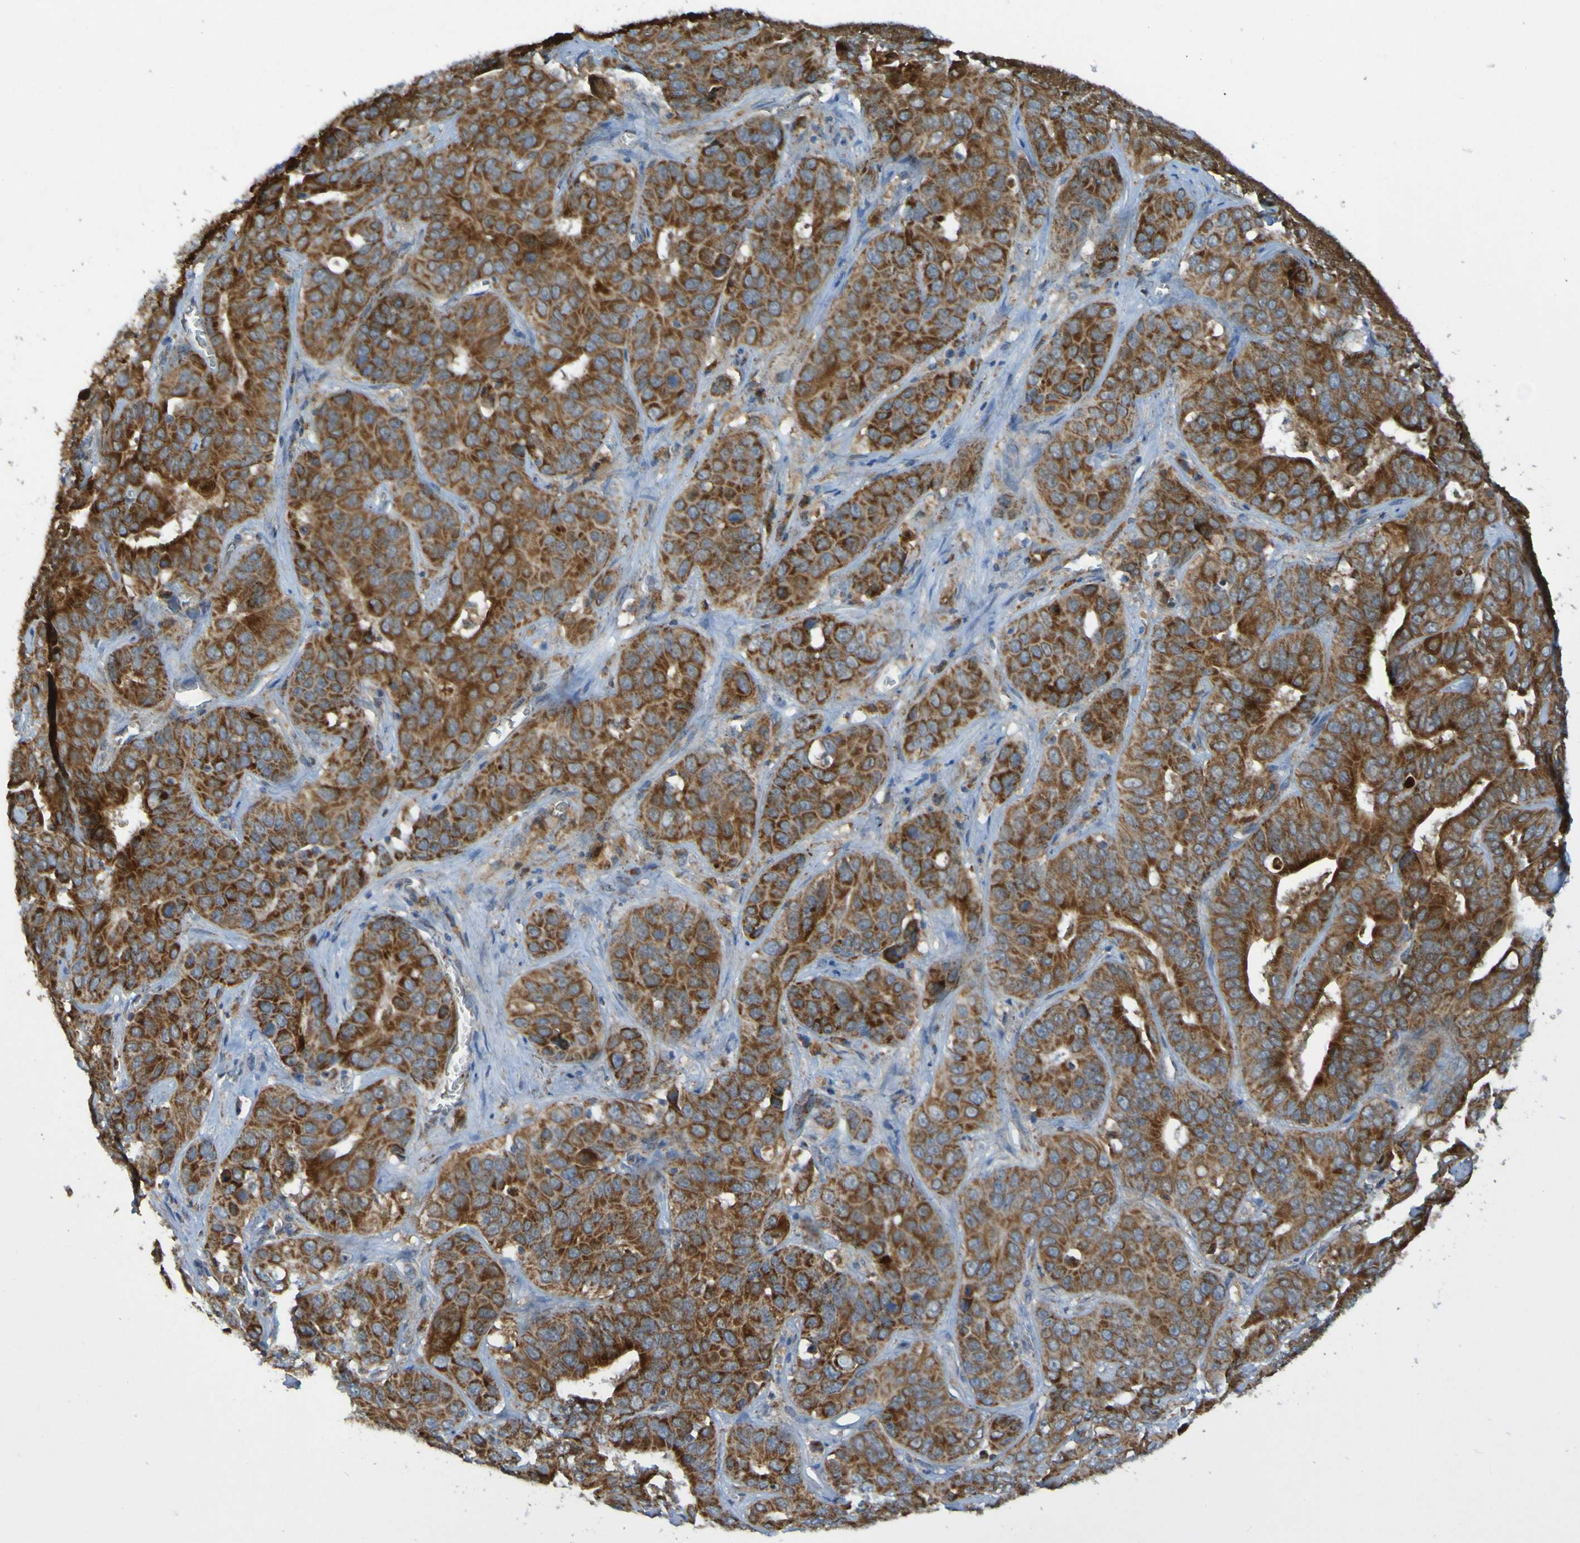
{"staining": {"intensity": "strong", "quantity": ">75%", "location": "cytoplasmic/membranous"}, "tissue": "liver cancer", "cell_type": "Tumor cells", "image_type": "cancer", "snomed": [{"axis": "morphology", "description": "Cholangiocarcinoma"}, {"axis": "topography", "description": "Liver"}], "caption": "Tumor cells reveal high levels of strong cytoplasmic/membranous staining in about >75% of cells in human liver cancer.", "gene": "CCDC51", "patient": {"sex": "female", "age": 52}}